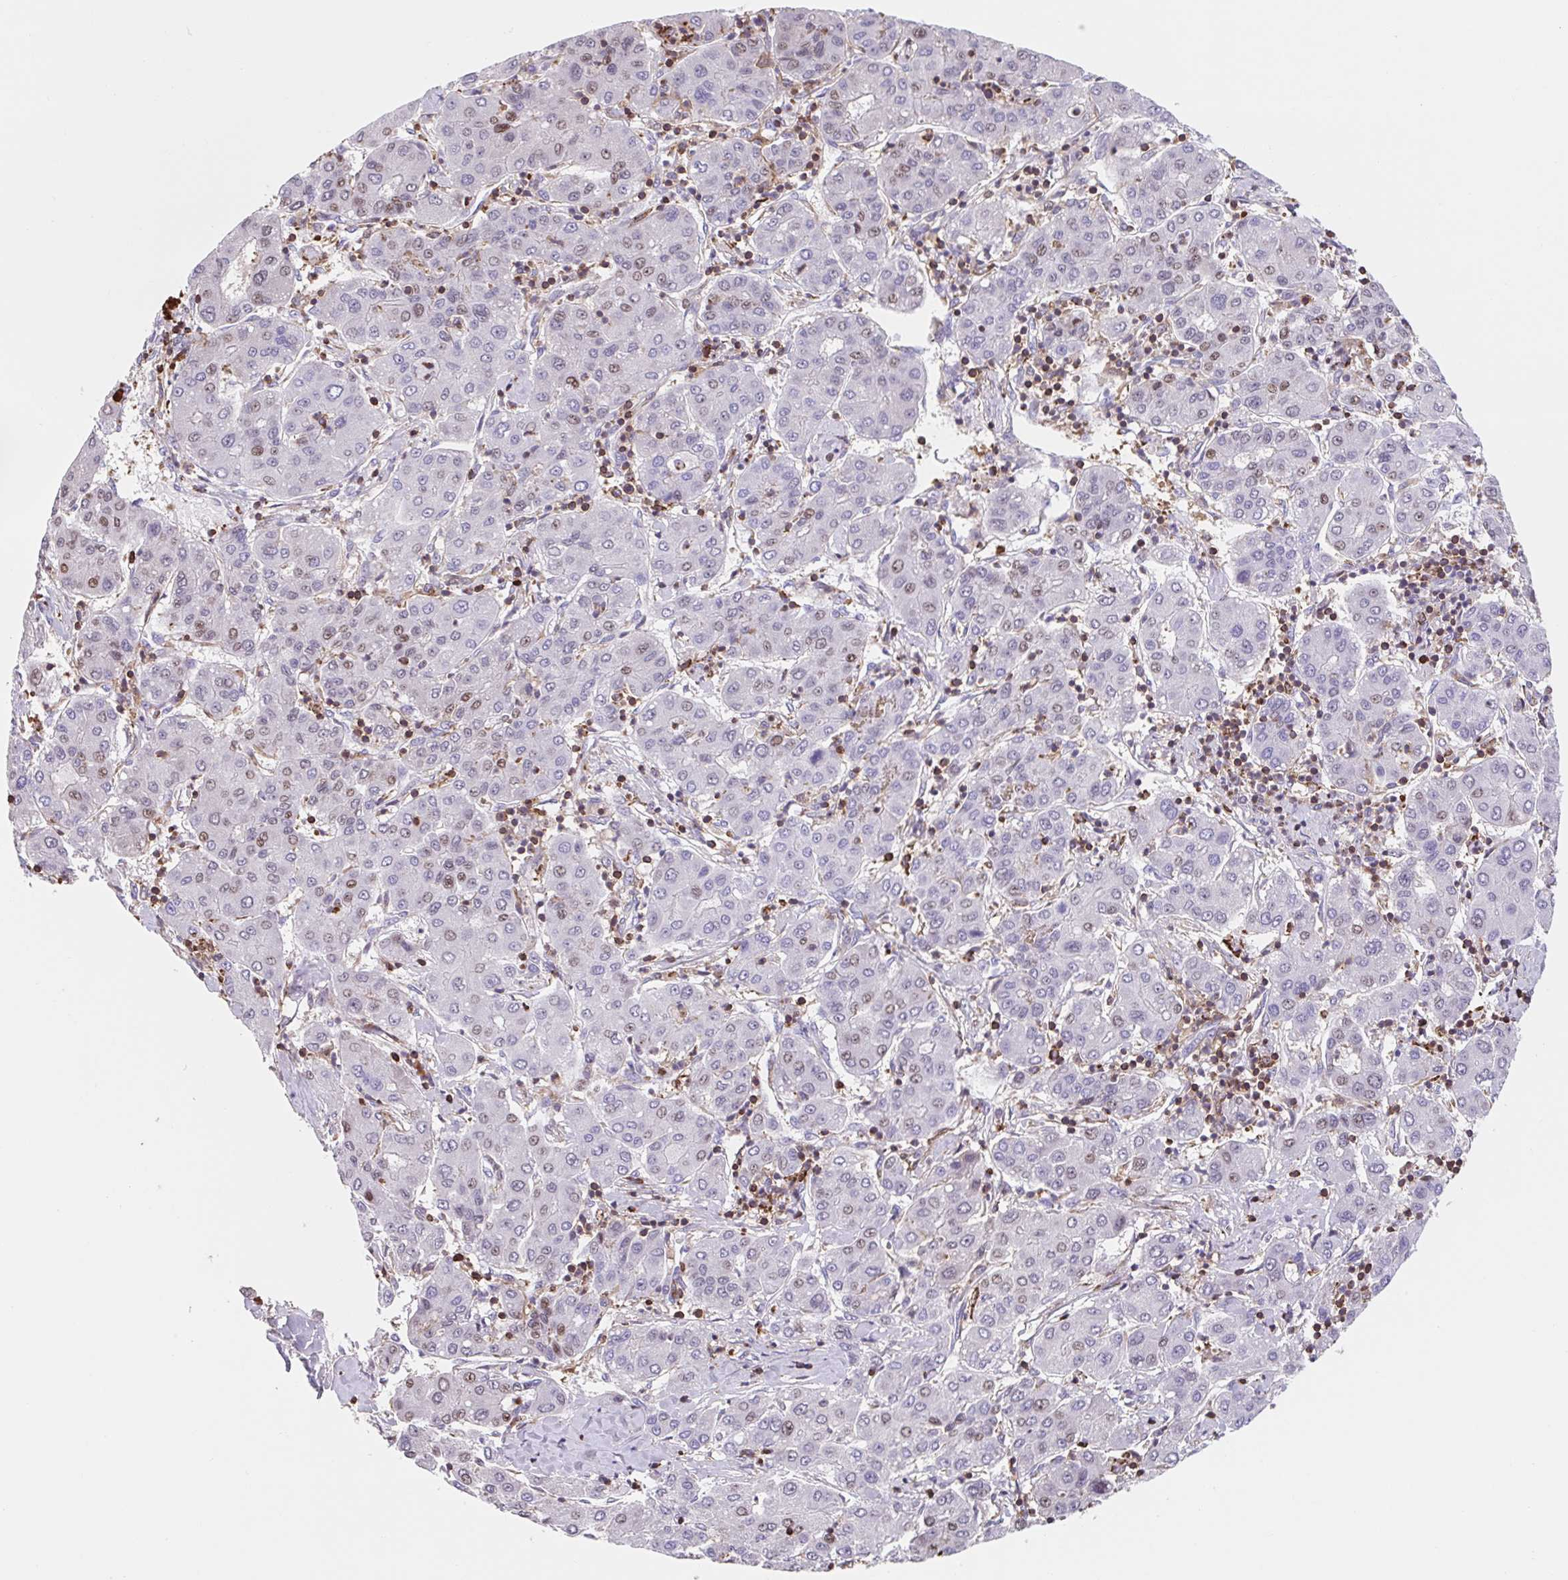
{"staining": {"intensity": "negative", "quantity": "none", "location": "none"}, "tissue": "liver cancer", "cell_type": "Tumor cells", "image_type": "cancer", "snomed": [{"axis": "morphology", "description": "Carcinoma, Hepatocellular, NOS"}, {"axis": "topography", "description": "Liver"}], "caption": "Tumor cells show no significant protein positivity in liver hepatocellular carcinoma.", "gene": "TPRG1", "patient": {"sex": "male", "age": 65}}